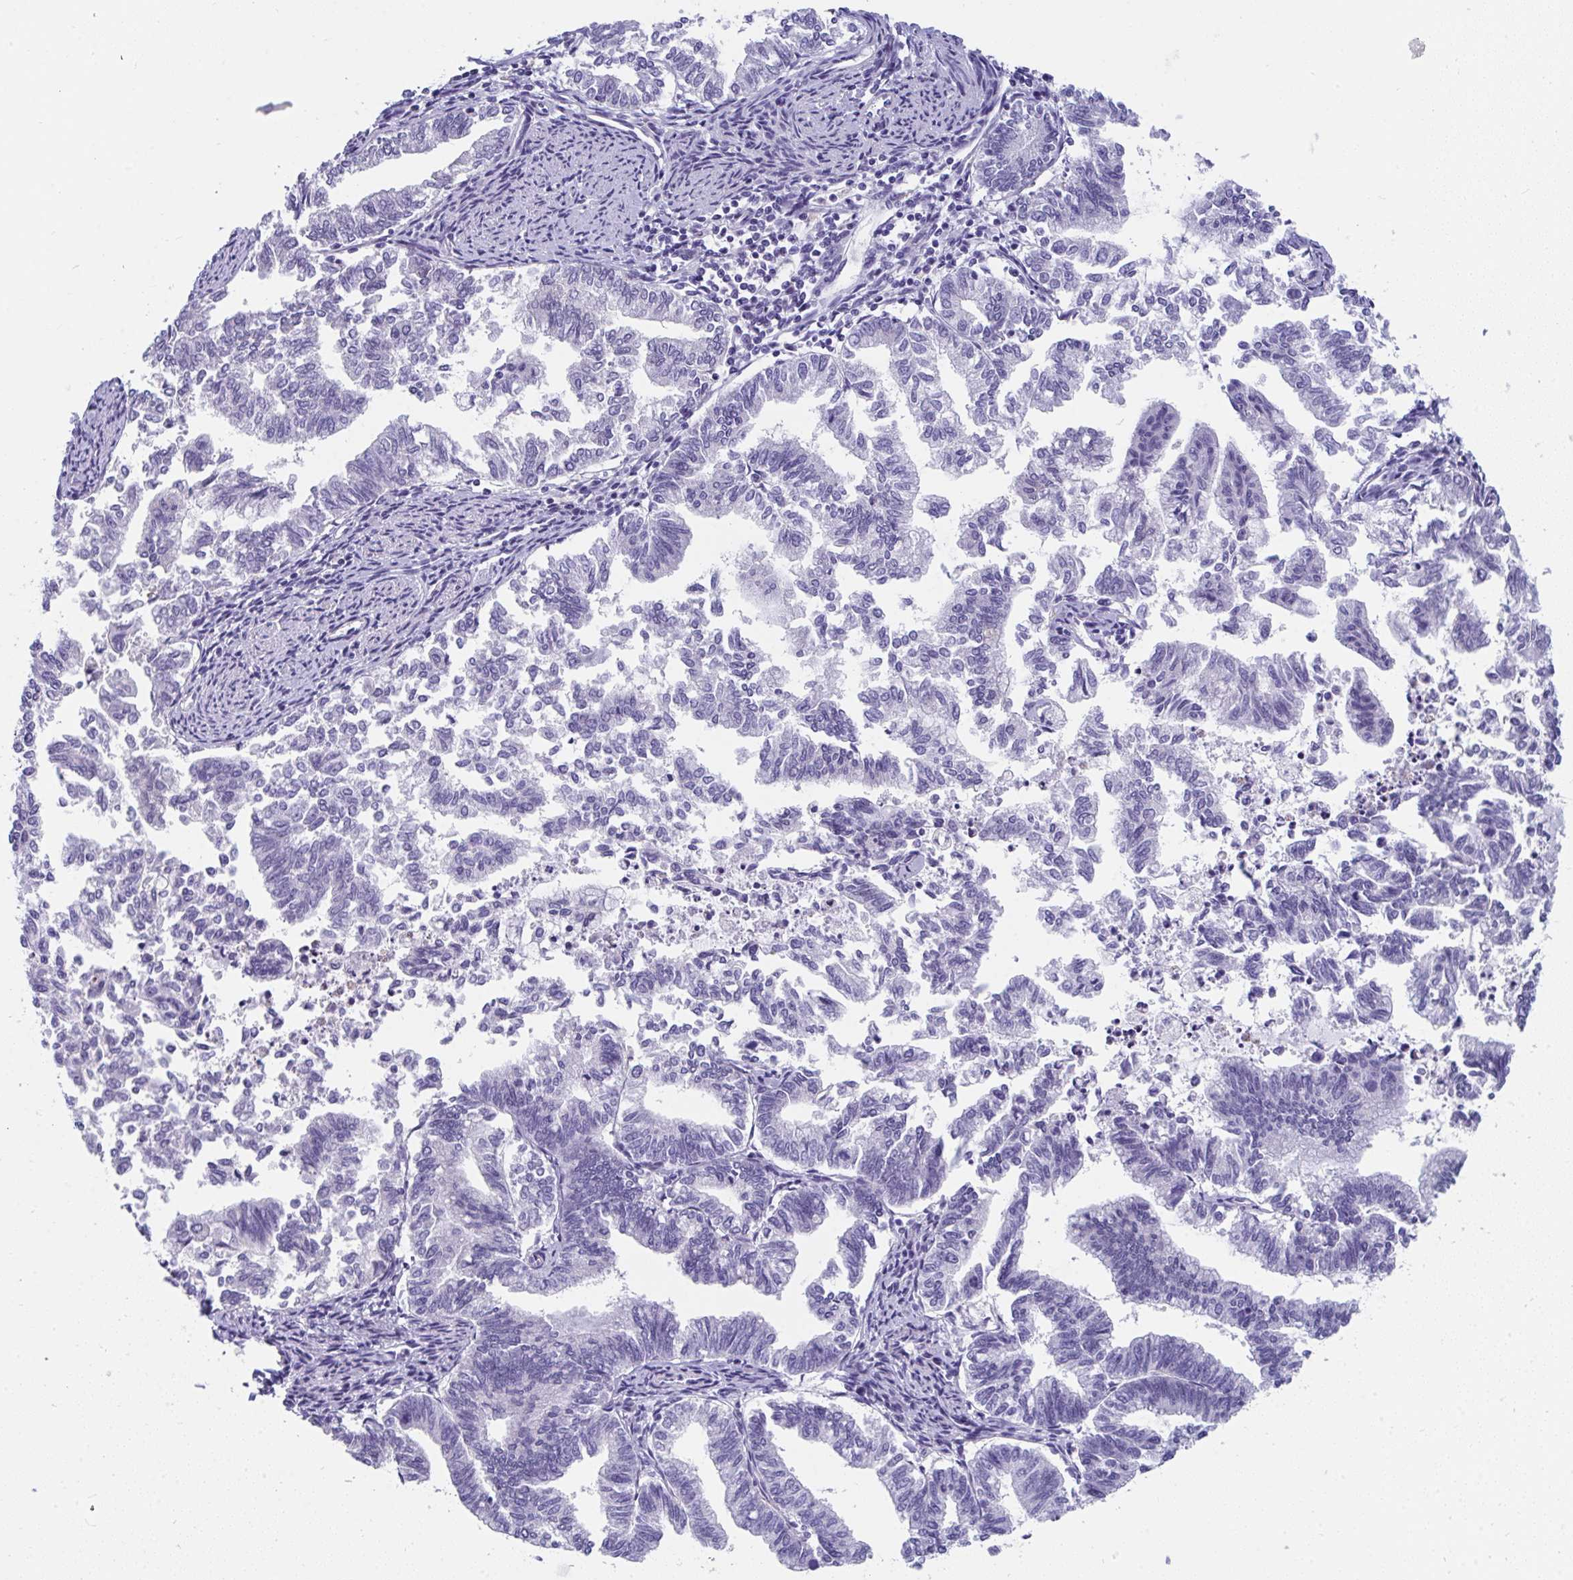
{"staining": {"intensity": "negative", "quantity": "none", "location": "none"}, "tissue": "endometrial cancer", "cell_type": "Tumor cells", "image_type": "cancer", "snomed": [{"axis": "morphology", "description": "Adenocarcinoma, NOS"}, {"axis": "topography", "description": "Endometrium"}], "caption": "The histopathology image displays no staining of tumor cells in endometrial cancer.", "gene": "CDK13", "patient": {"sex": "female", "age": 79}}